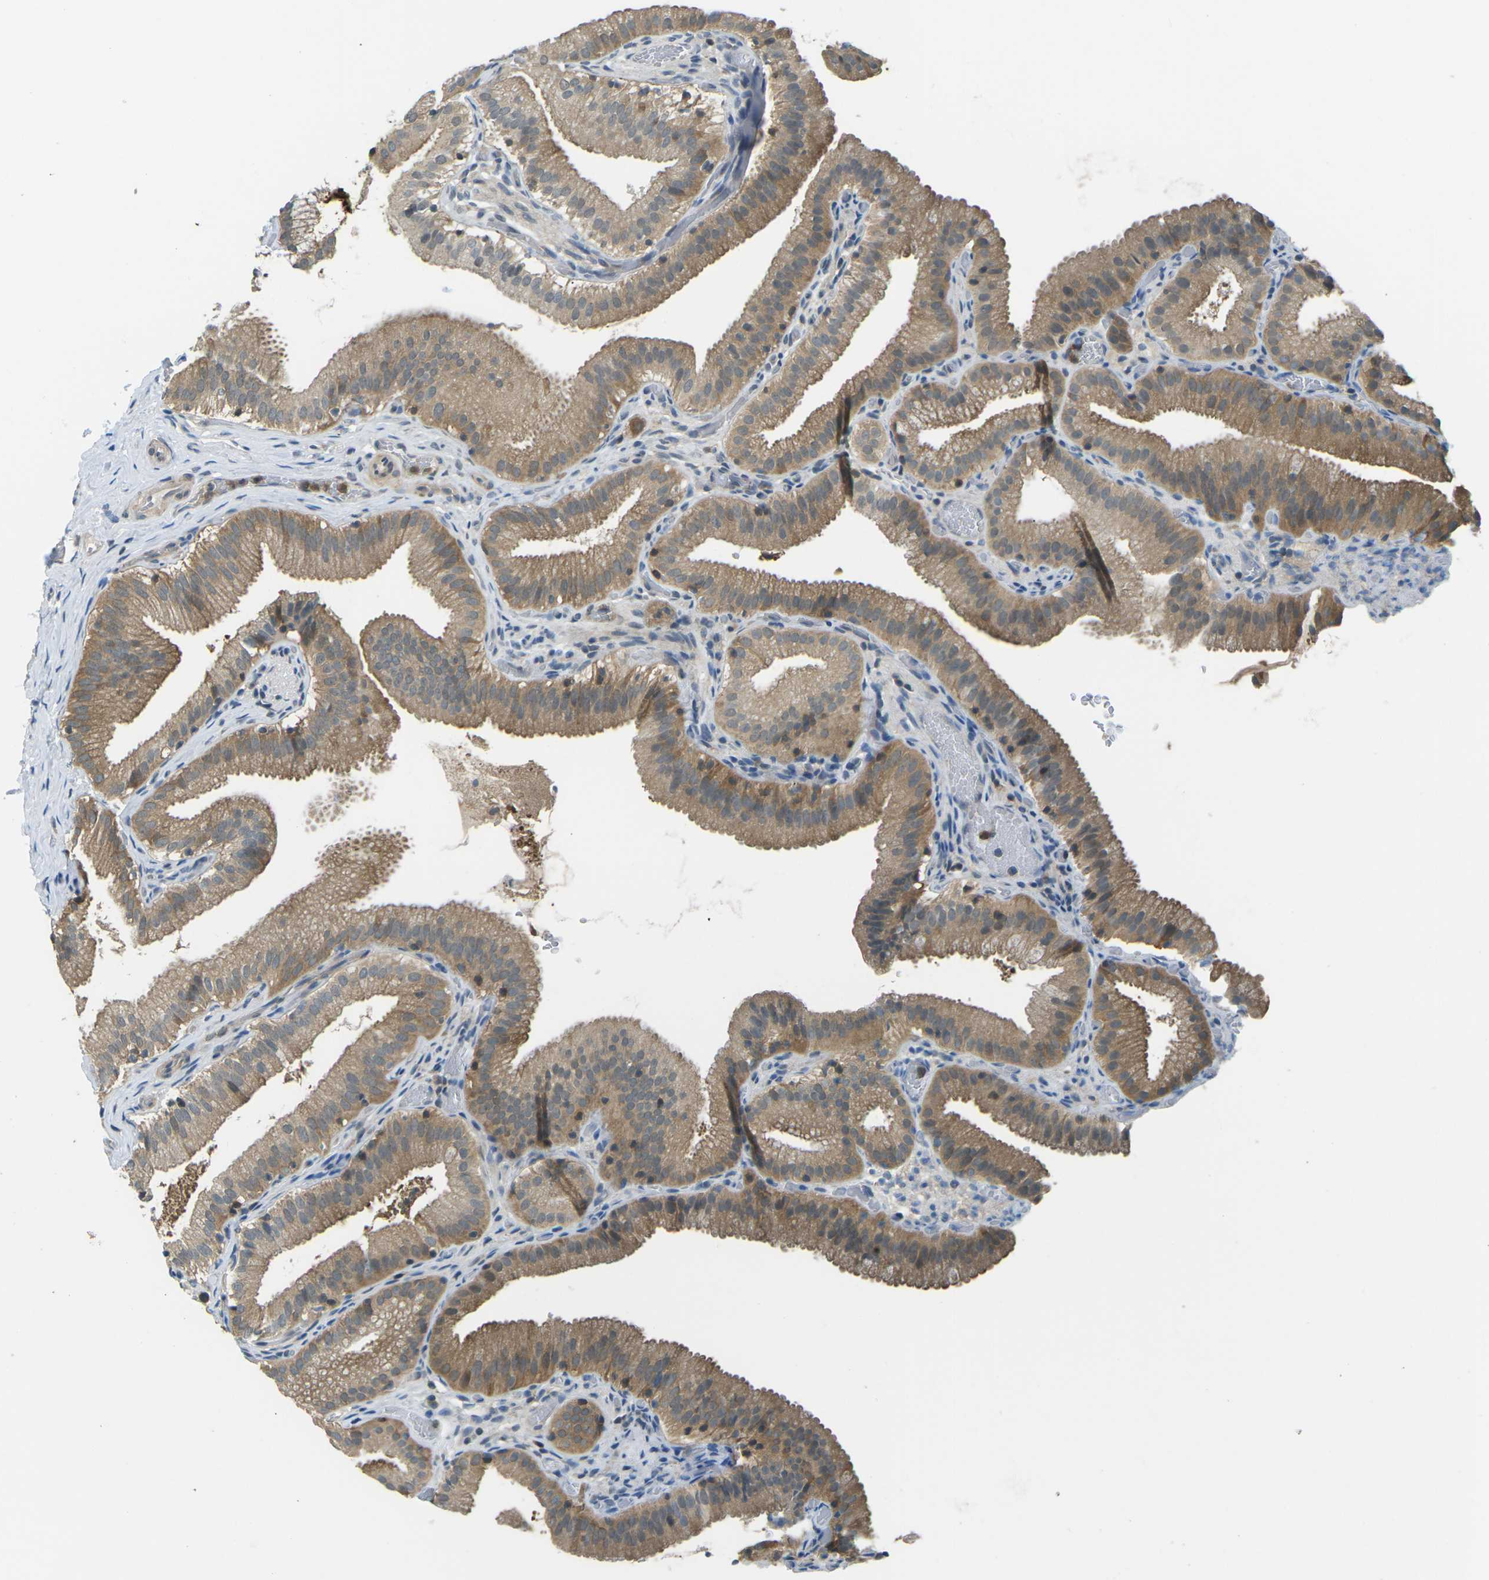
{"staining": {"intensity": "moderate", "quantity": ">75%", "location": "cytoplasmic/membranous"}, "tissue": "gallbladder", "cell_type": "Glandular cells", "image_type": "normal", "snomed": [{"axis": "morphology", "description": "Normal tissue, NOS"}, {"axis": "topography", "description": "Gallbladder"}], "caption": "Immunohistochemistry (DAB (3,3'-diaminobenzidine)) staining of benign gallbladder demonstrates moderate cytoplasmic/membranous protein staining in approximately >75% of glandular cells.", "gene": "PIEZO2", "patient": {"sex": "male", "age": 54}}